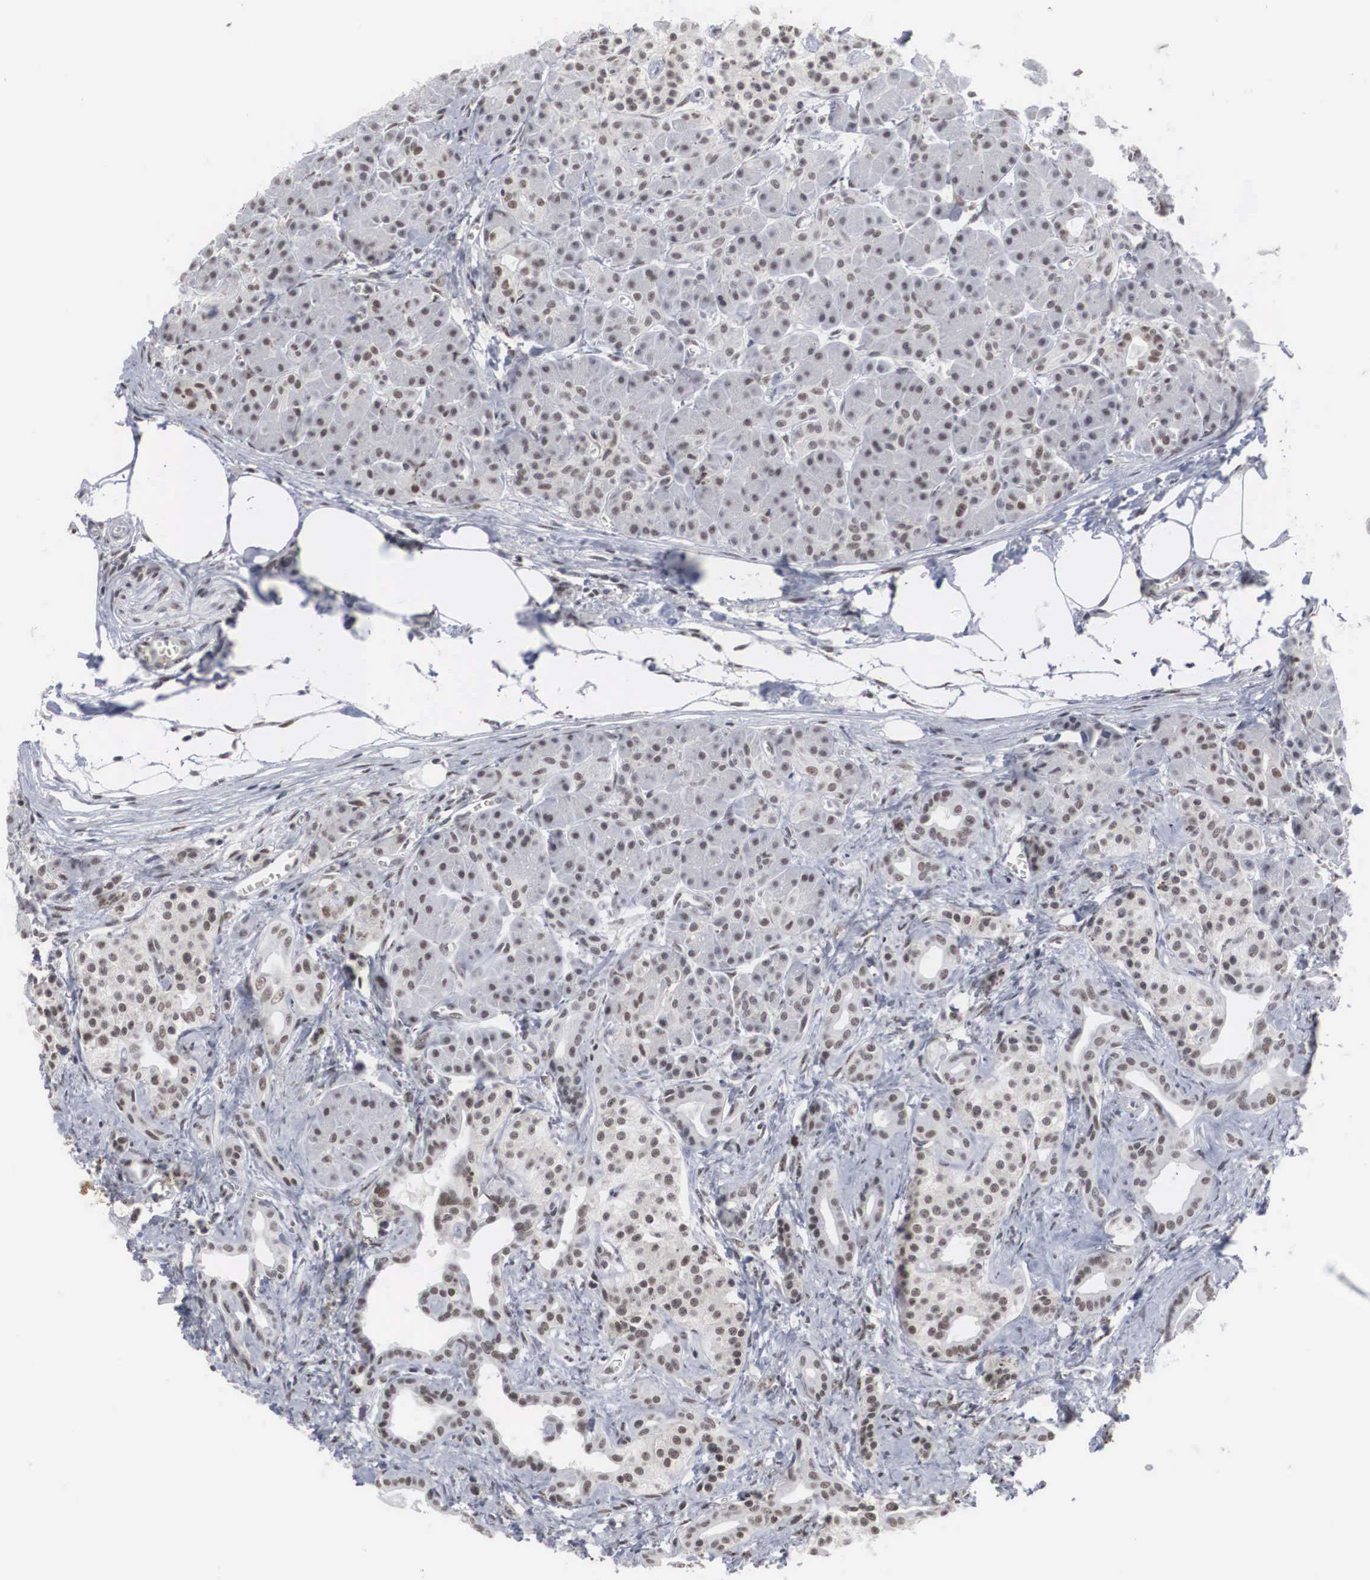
{"staining": {"intensity": "weak", "quantity": "25%-75%", "location": "nuclear"}, "tissue": "pancreas", "cell_type": "Exocrine glandular cells", "image_type": "normal", "snomed": [{"axis": "morphology", "description": "Normal tissue, NOS"}, {"axis": "topography", "description": "Pancreas"}], "caption": "Exocrine glandular cells display low levels of weak nuclear staining in approximately 25%-75% of cells in benign human pancreas. (DAB (3,3'-diaminobenzidine) IHC with brightfield microscopy, high magnification).", "gene": "AUTS2", "patient": {"sex": "male", "age": 73}}